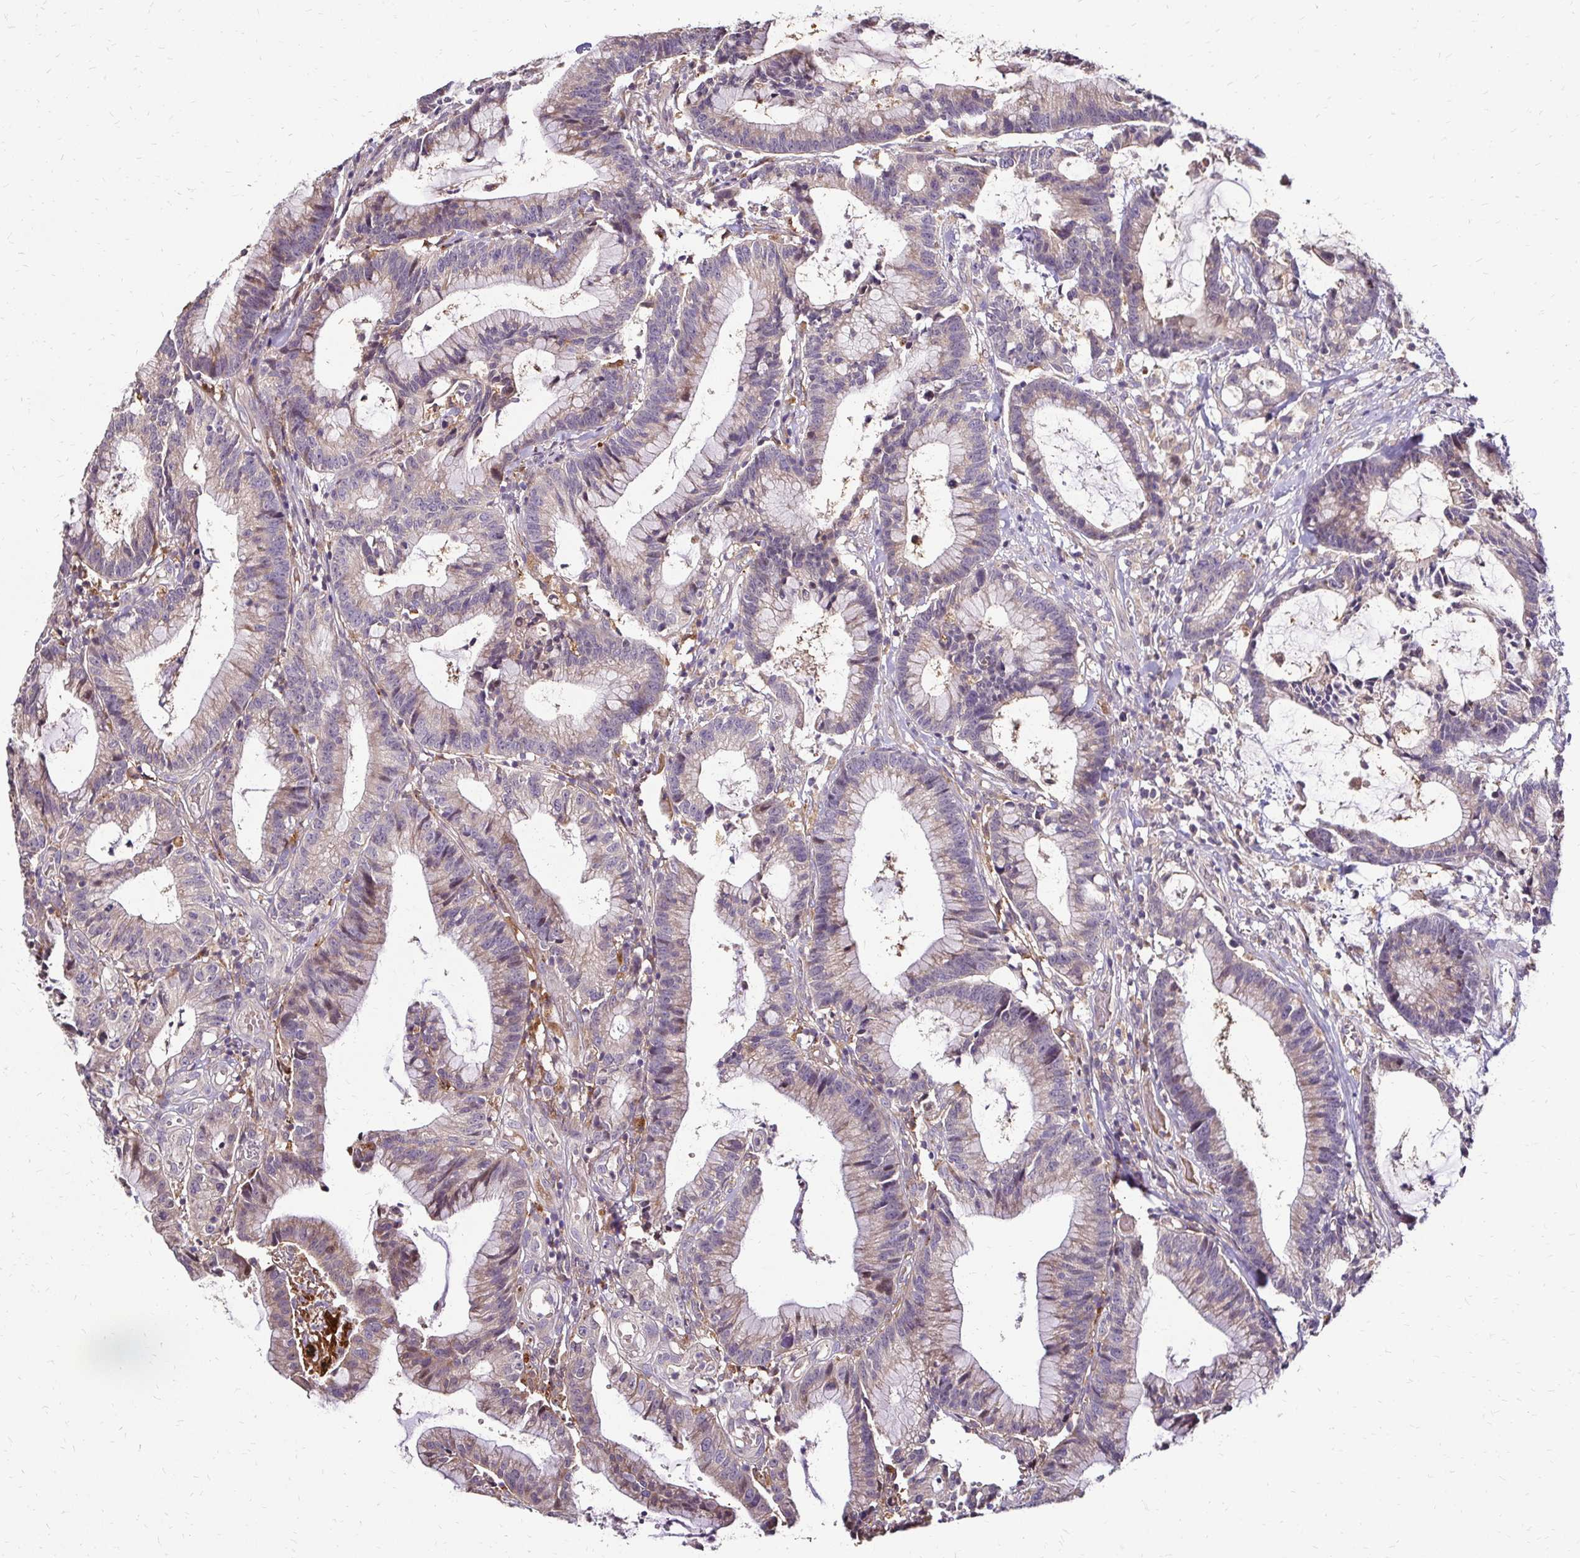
{"staining": {"intensity": "weak", "quantity": "25%-75%", "location": "cytoplasmic/membranous"}, "tissue": "colorectal cancer", "cell_type": "Tumor cells", "image_type": "cancer", "snomed": [{"axis": "morphology", "description": "Adenocarcinoma, NOS"}, {"axis": "topography", "description": "Colon"}], "caption": "Adenocarcinoma (colorectal) stained for a protein exhibits weak cytoplasmic/membranous positivity in tumor cells. The protein of interest is stained brown, and the nuclei are stained in blue (DAB IHC with brightfield microscopy, high magnification).", "gene": "IDUA", "patient": {"sex": "female", "age": 78}}